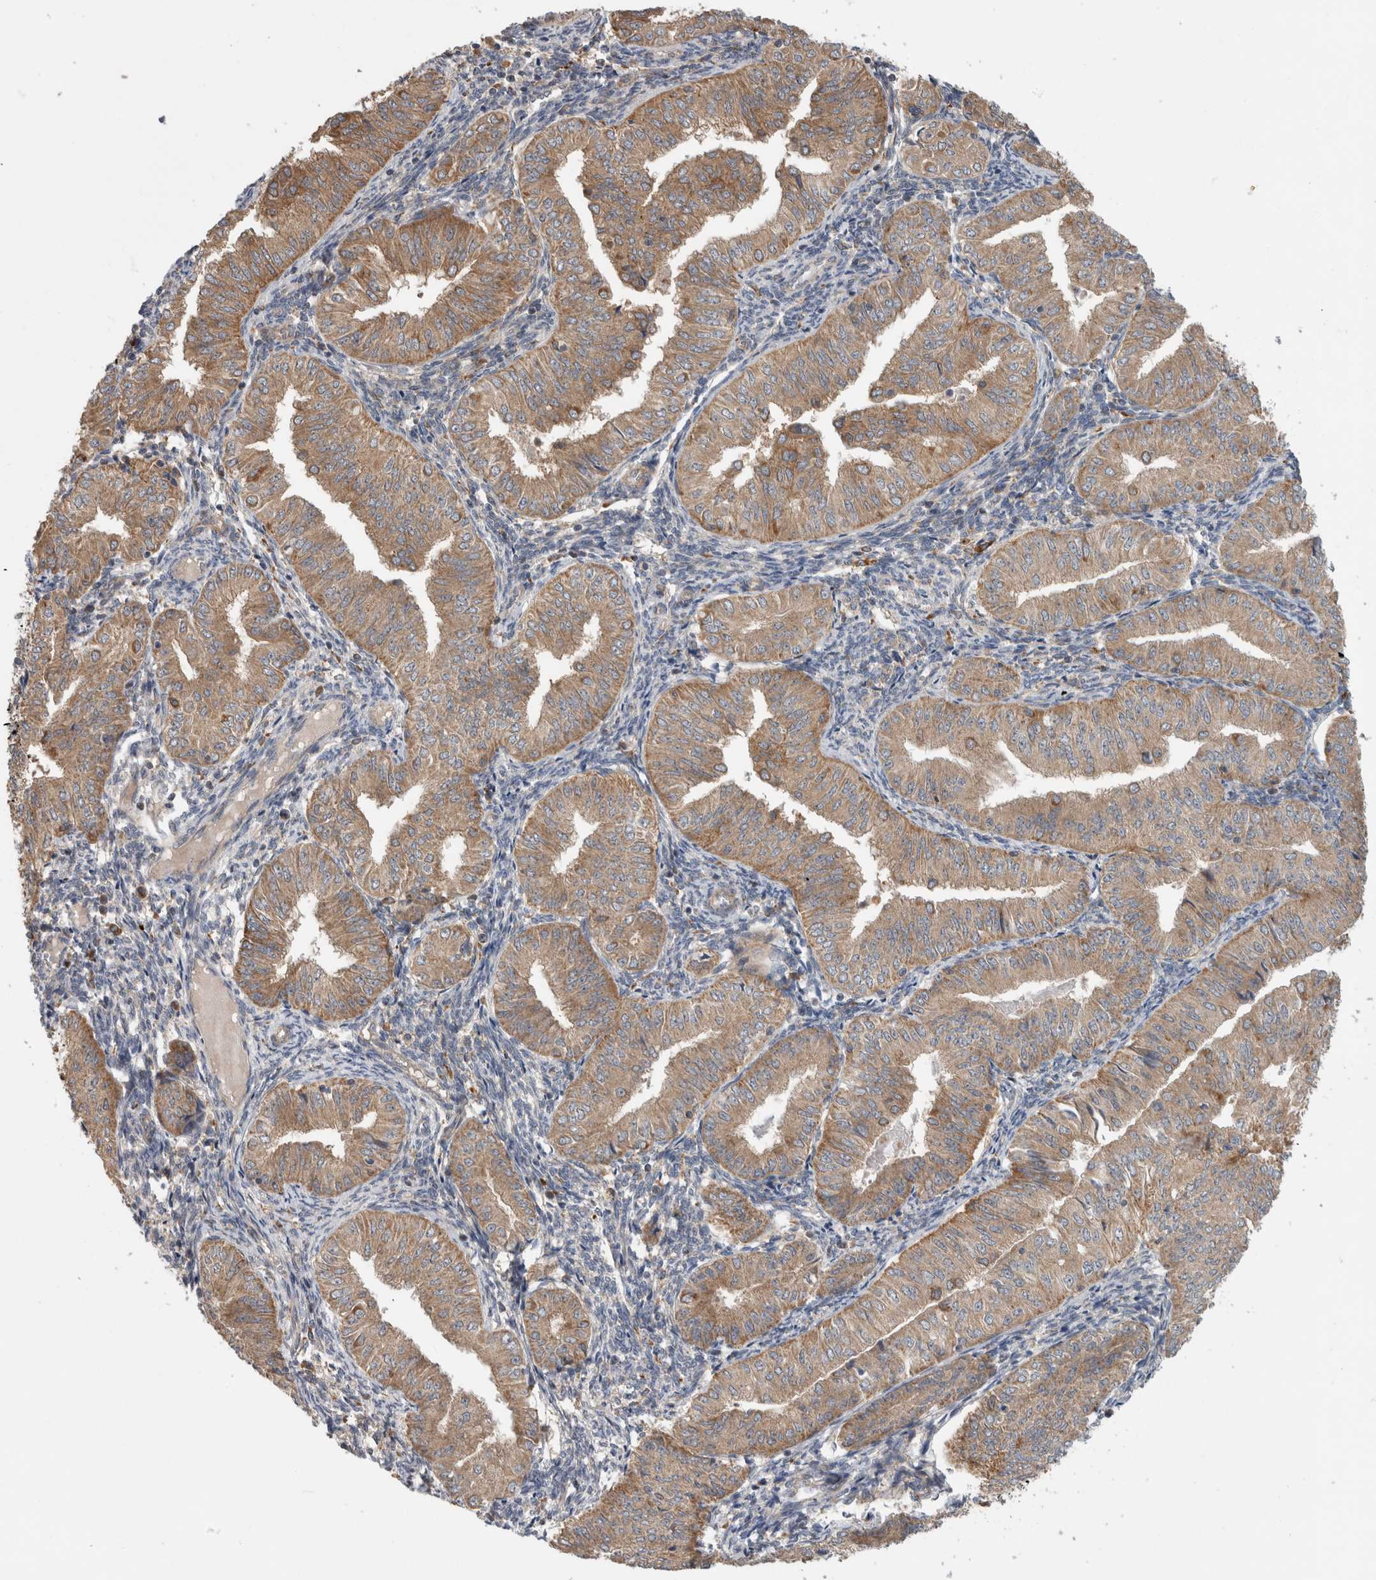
{"staining": {"intensity": "moderate", "quantity": ">75%", "location": "cytoplasmic/membranous"}, "tissue": "endometrial cancer", "cell_type": "Tumor cells", "image_type": "cancer", "snomed": [{"axis": "morphology", "description": "Normal tissue, NOS"}, {"axis": "morphology", "description": "Adenocarcinoma, NOS"}, {"axis": "topography", "description": "Endometrium"}], "caption": "Tumor cells display medium levels of moderate cytoplasmic/membranous staining in approximately >75% of cells in endometrial cancer.", "gene": "ADGRL3", "patient": {"sex": "female", "age": 53}}